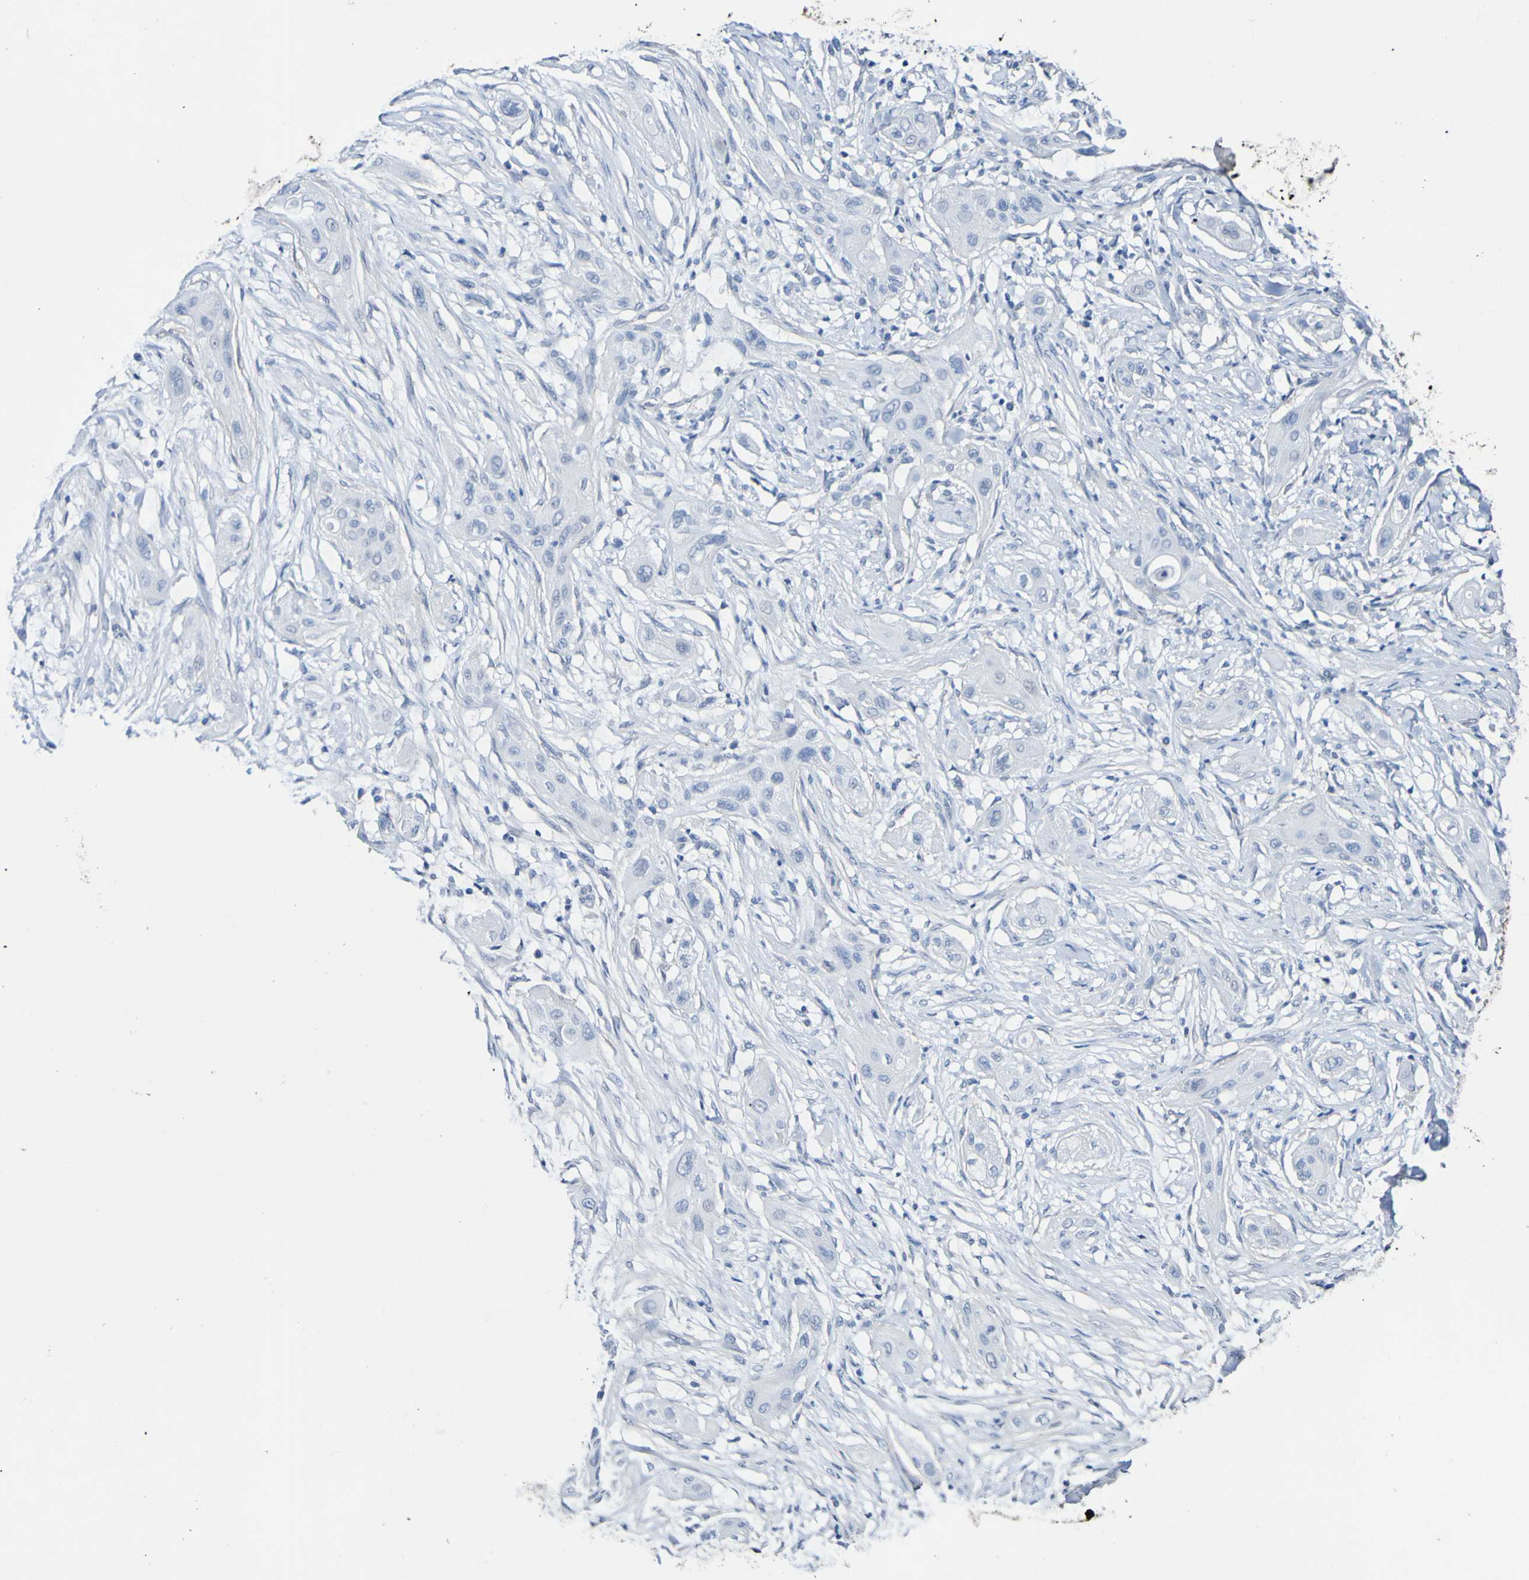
{"staining": {"intensity": "negative", "quantity": "none", "location": "none"}, "tissue": "lung cancer", "cell_type": "Tumor cells", "image_type": "cancer", "snomed": [{"axis": "morphology", "description": "Squamous cell carcinoma, NOS"}, {"axis": "topography", "description": "Lung"}], "caption": "A high-resolution histopathology image shows immunohistochemistry (IHC) staining of squamous cell carcinoma (lung), which reveals no significant positivity in tumor cells. The staining is performed using DAB (3,3'-diaminobenzidine) brown chromogen with nuclei counter-stained in using hematoxylin.", "gene": "SGCB", "patient": {"sex": "female", "age": 47}}